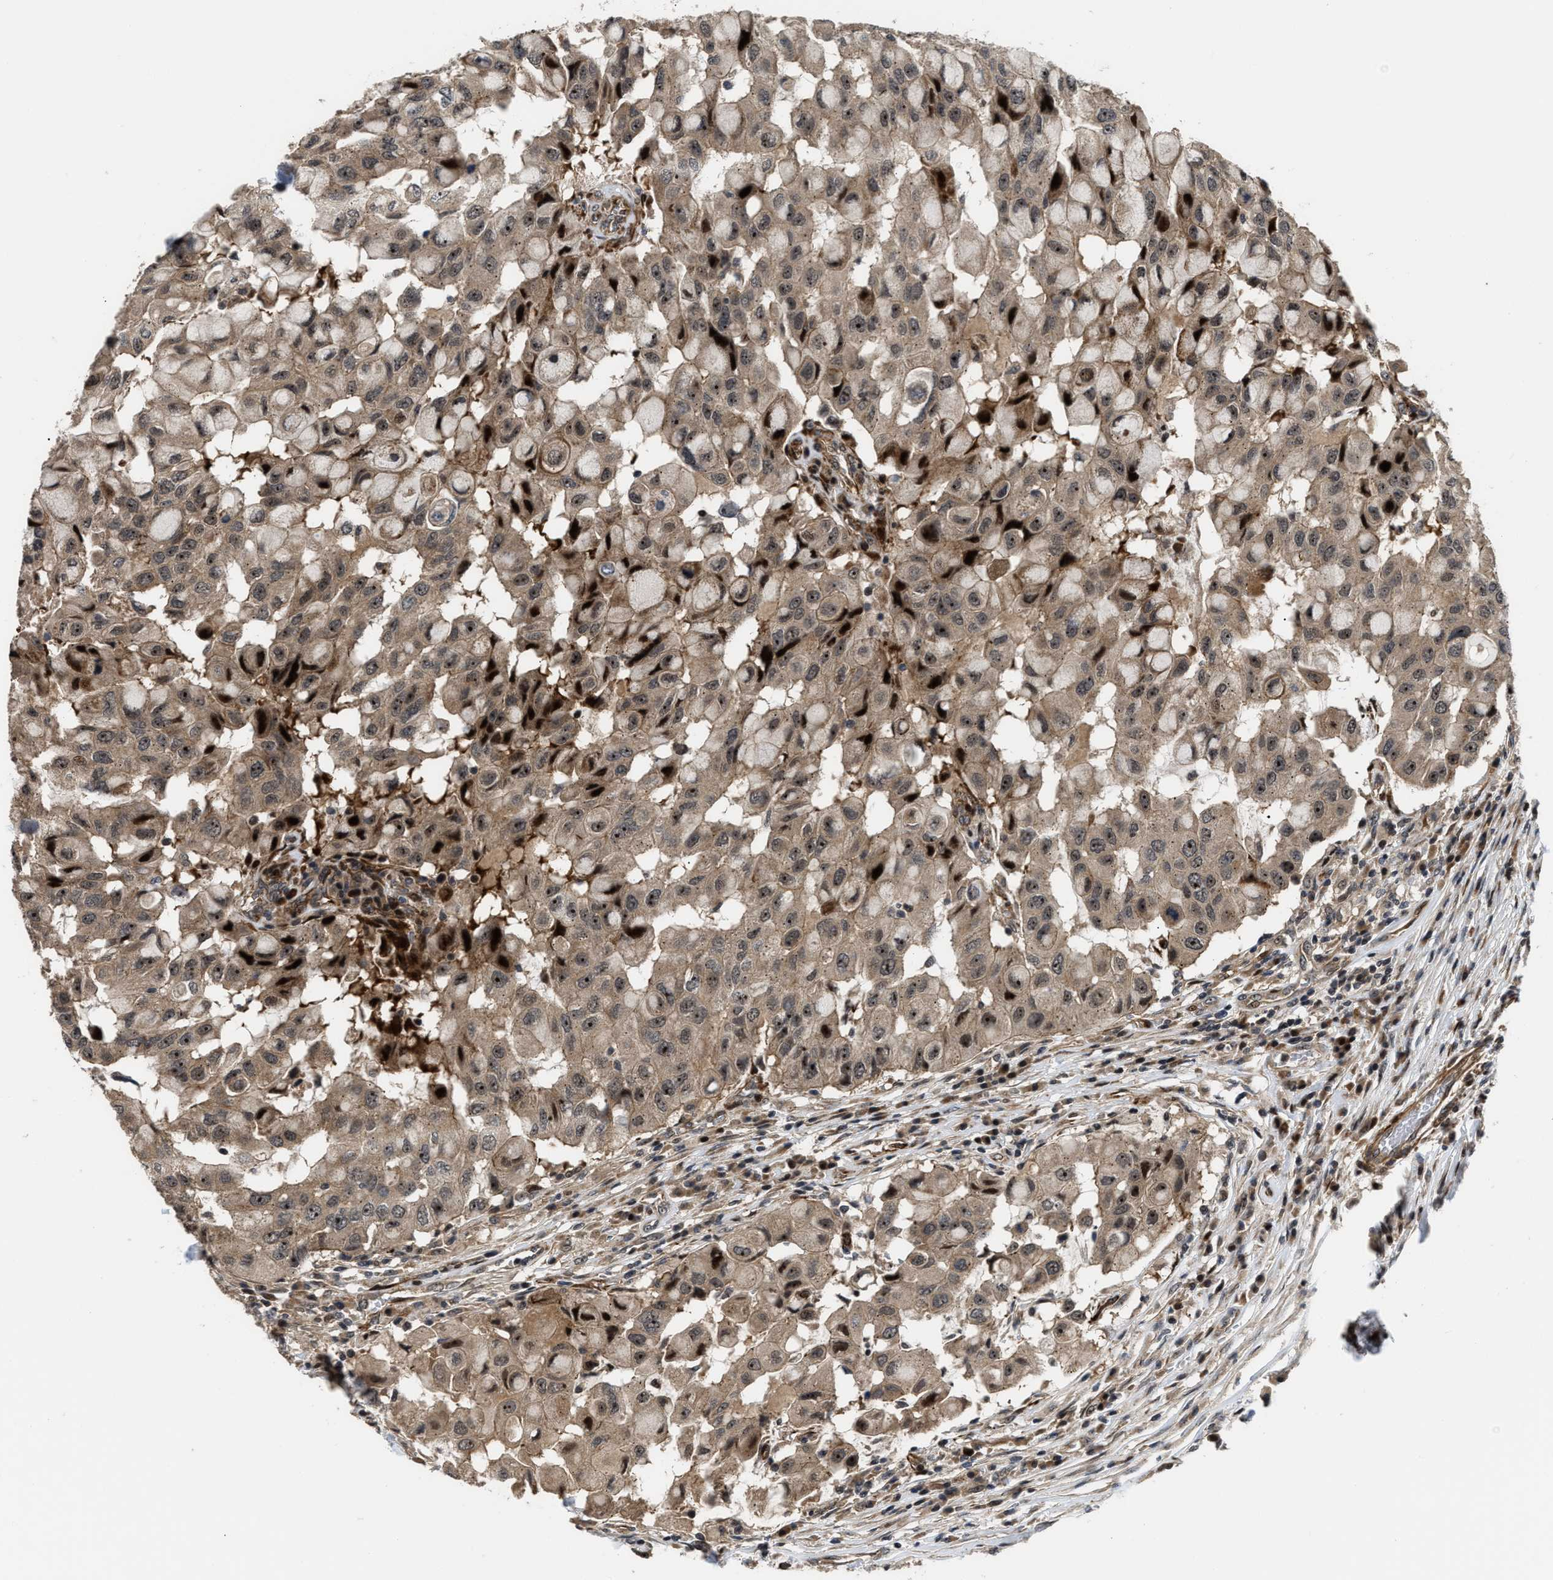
{"staining": {"intensity": "moderate", "quantity": ">75%", "location": "cytoplasmic/membranous,nuclear"}, "tissue": "breast cancer", "cell_type": "Tumor cells", "image_type": "cancer", "snomed": [{"axis": "morphology", "description": "Duct carcinoma"}, {"axis": "topography", "description": "Breast"}], "caption": "Protein expression analysis of intraductal carcinoma (breast) reveals moderate cytoplasmic/membranous and nuclear expression in about >75% of tumor cells.", "gene": "ALDH3A2", "patient": {"sex": "female", "age": 27}}